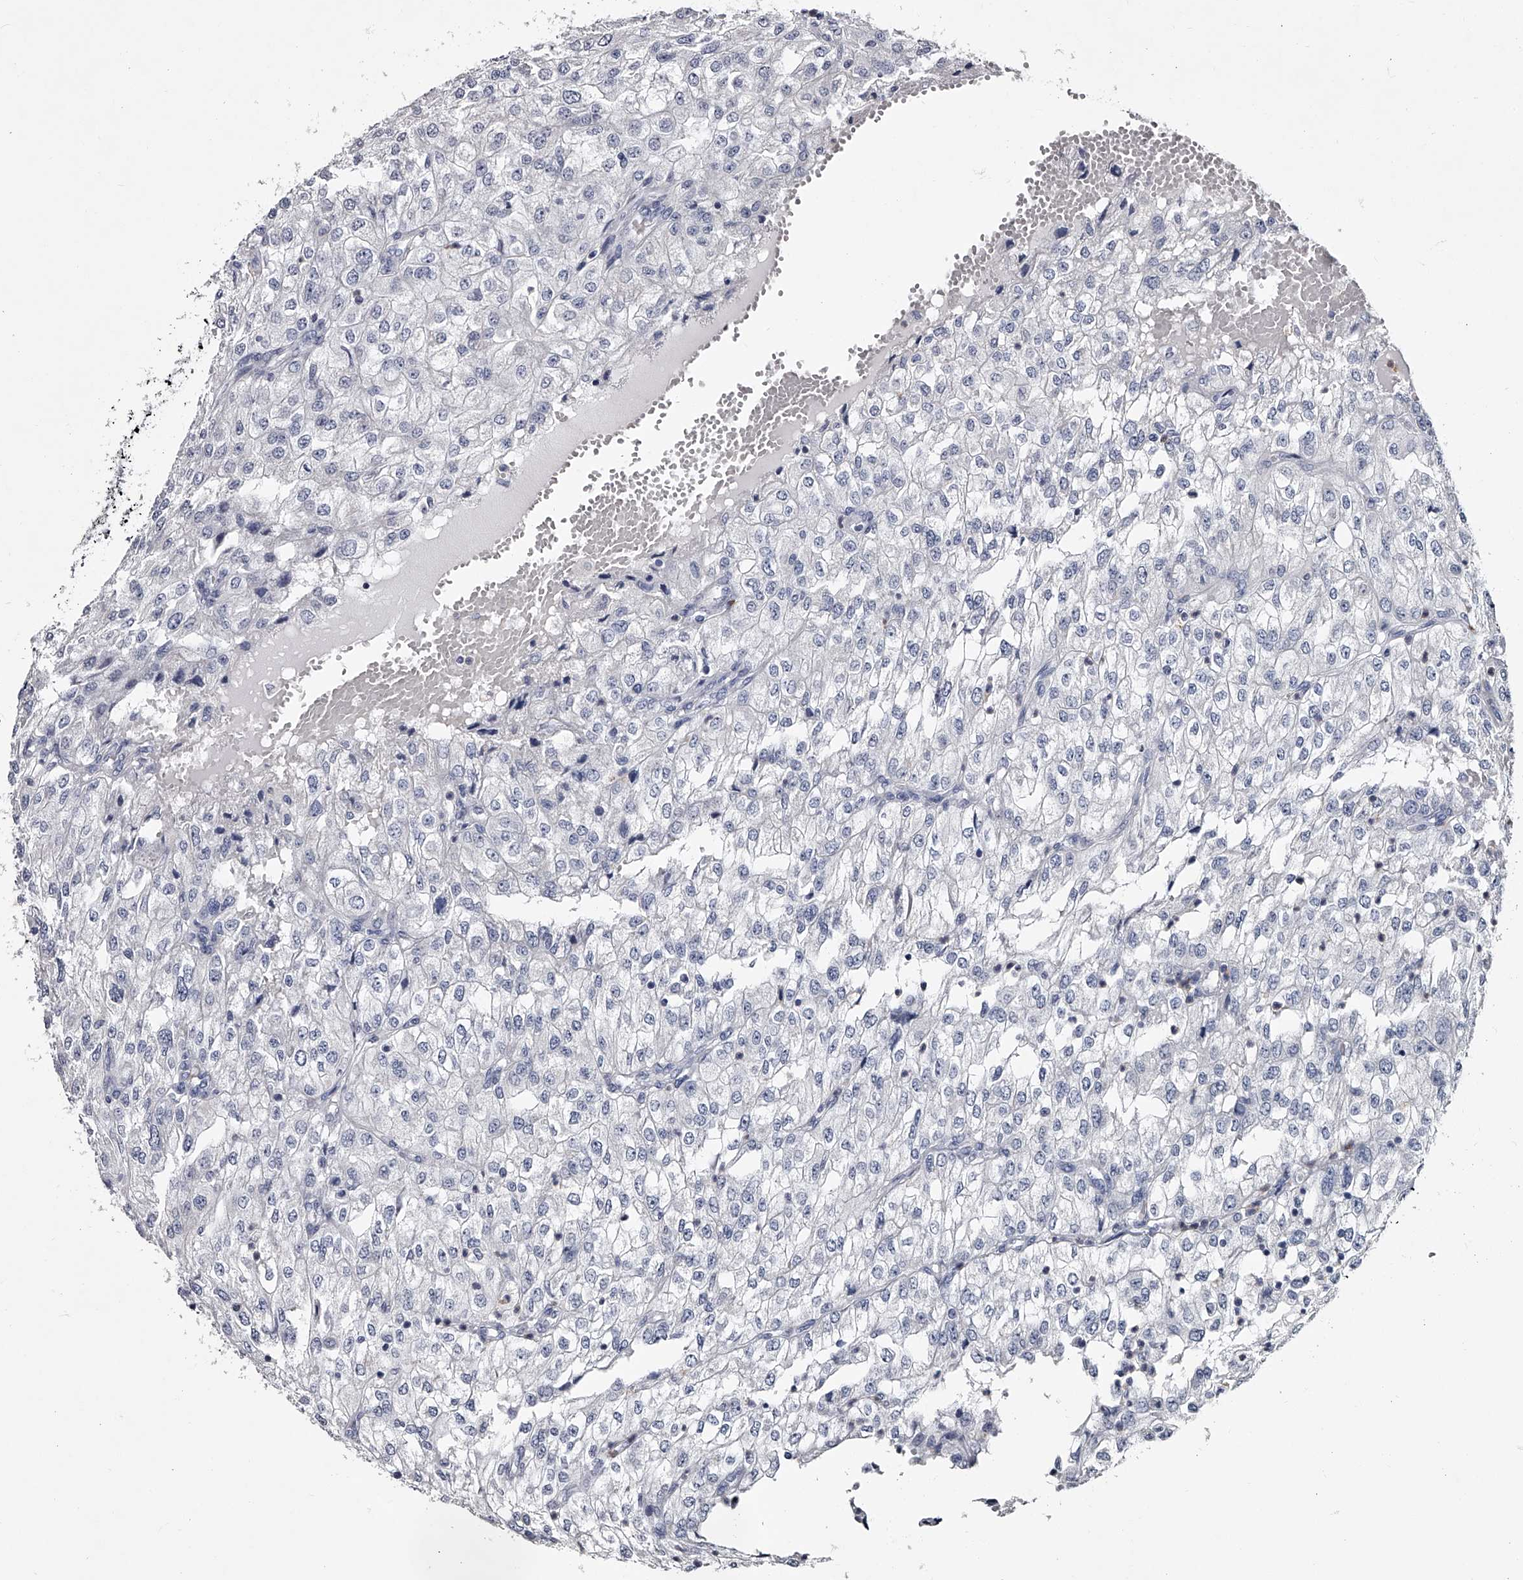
{"staining": {"intensity": "negative", "quantity": "none", "location": "none"}, "tissue": "renal cancer", "cell_type": "Tumor cells", "image_type": "cancer", "snomed": [{"axis": "morphology", "description": "Adenocarcinoma, NOS"}, {"axis": "topography", "description": "Kidney"}], "caption": "An image of human adenocarcinoma (renal) is negative for staining in tumor cells.", "gene": "GAPVD1", "patient": {"sex": "female", "age": 54}}